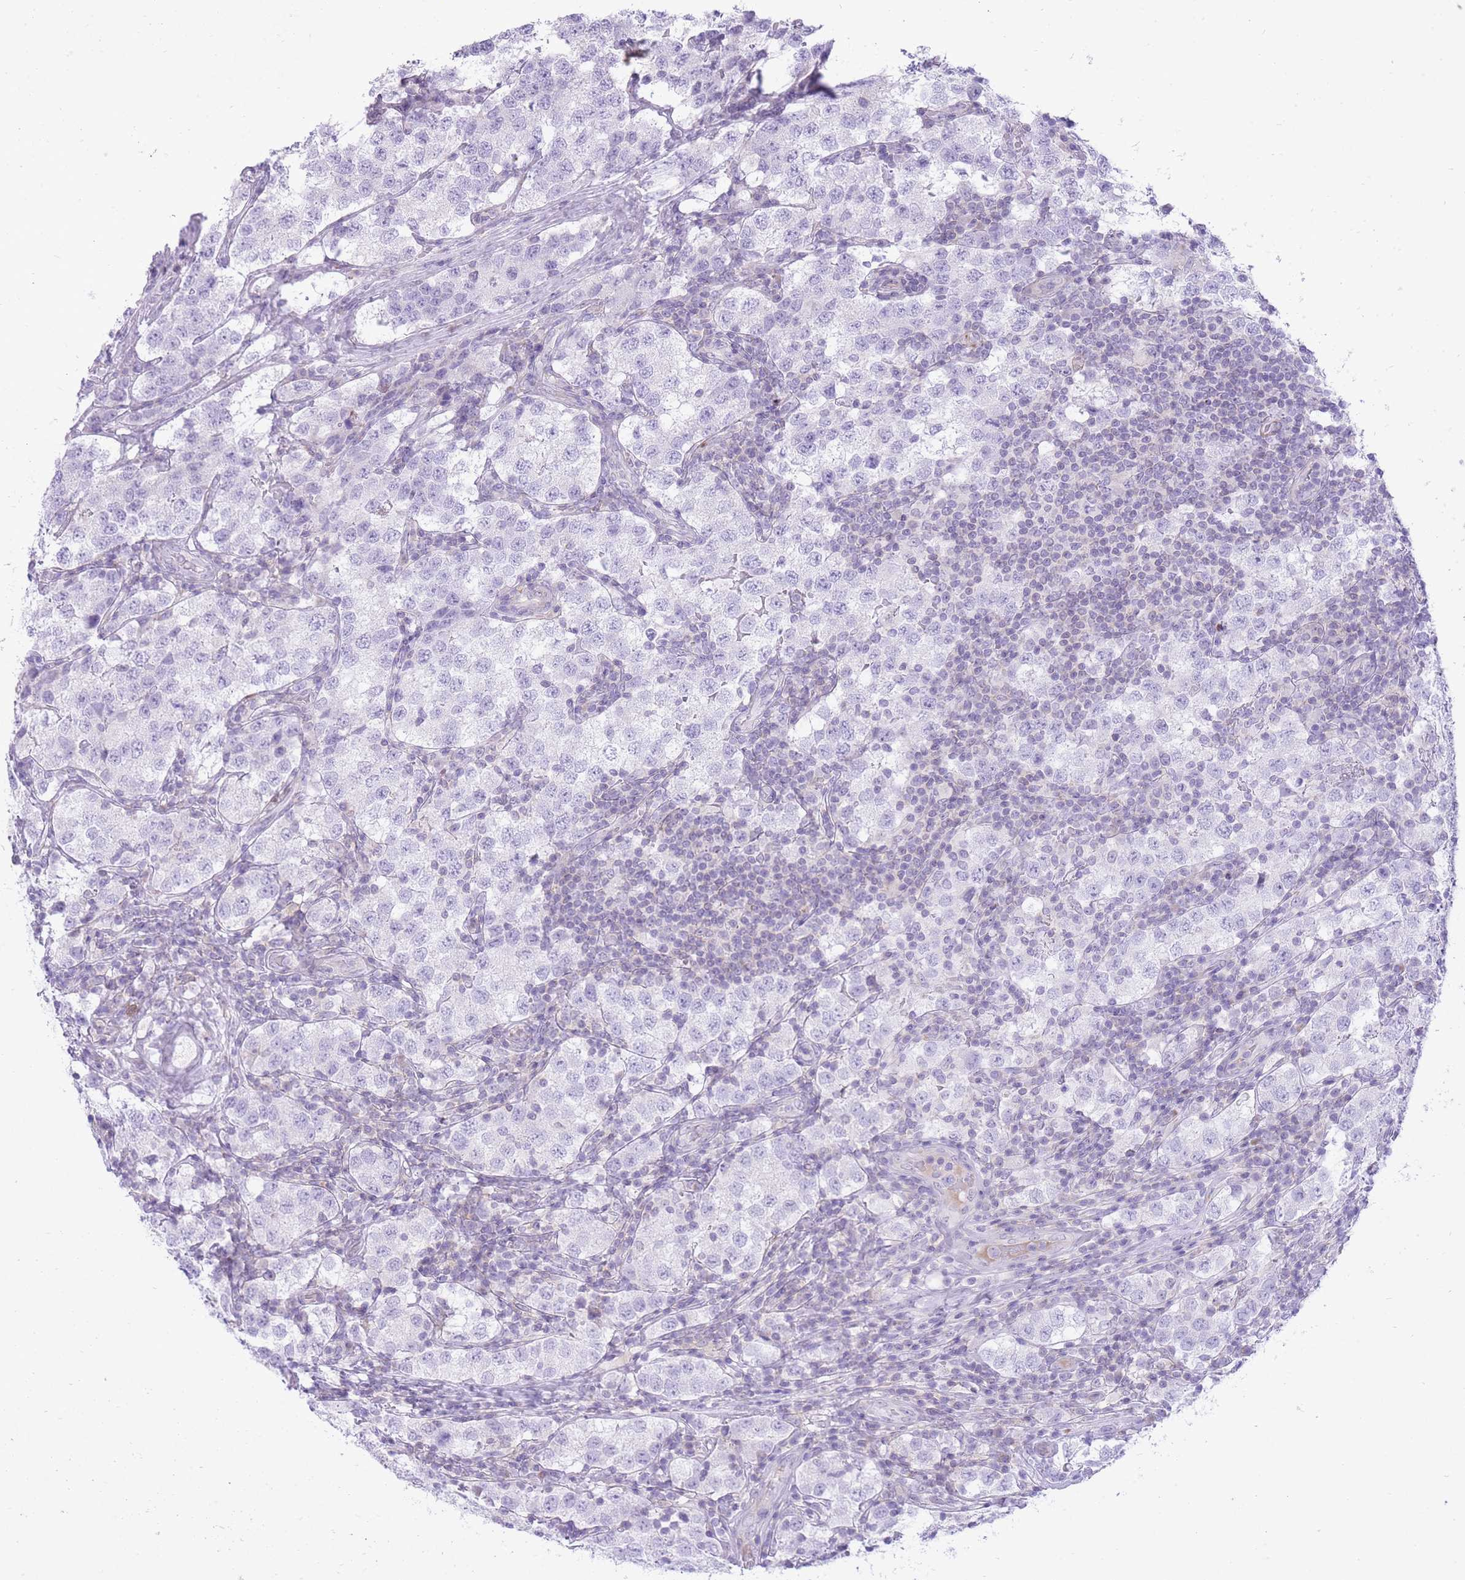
{"staining": {"intensity": "negative", "quantity": "none", "location": "none"}, "tissue": "testis cancer", "cell_type": "Tumor cells", "image_type": "cancer", "snomed": [{"axis": "morphology", "description": "Seminoma, NOS"}, {"axis": "topography", "description": "Testis"}], "caption": "Immunohistochemistry (IHC) micrograph of testis seminoma stained for a protein (brown), which reveals no expression in tumor cells.", "gene": "DENND2D", "patient": {"sex": "male", "age": 34}}